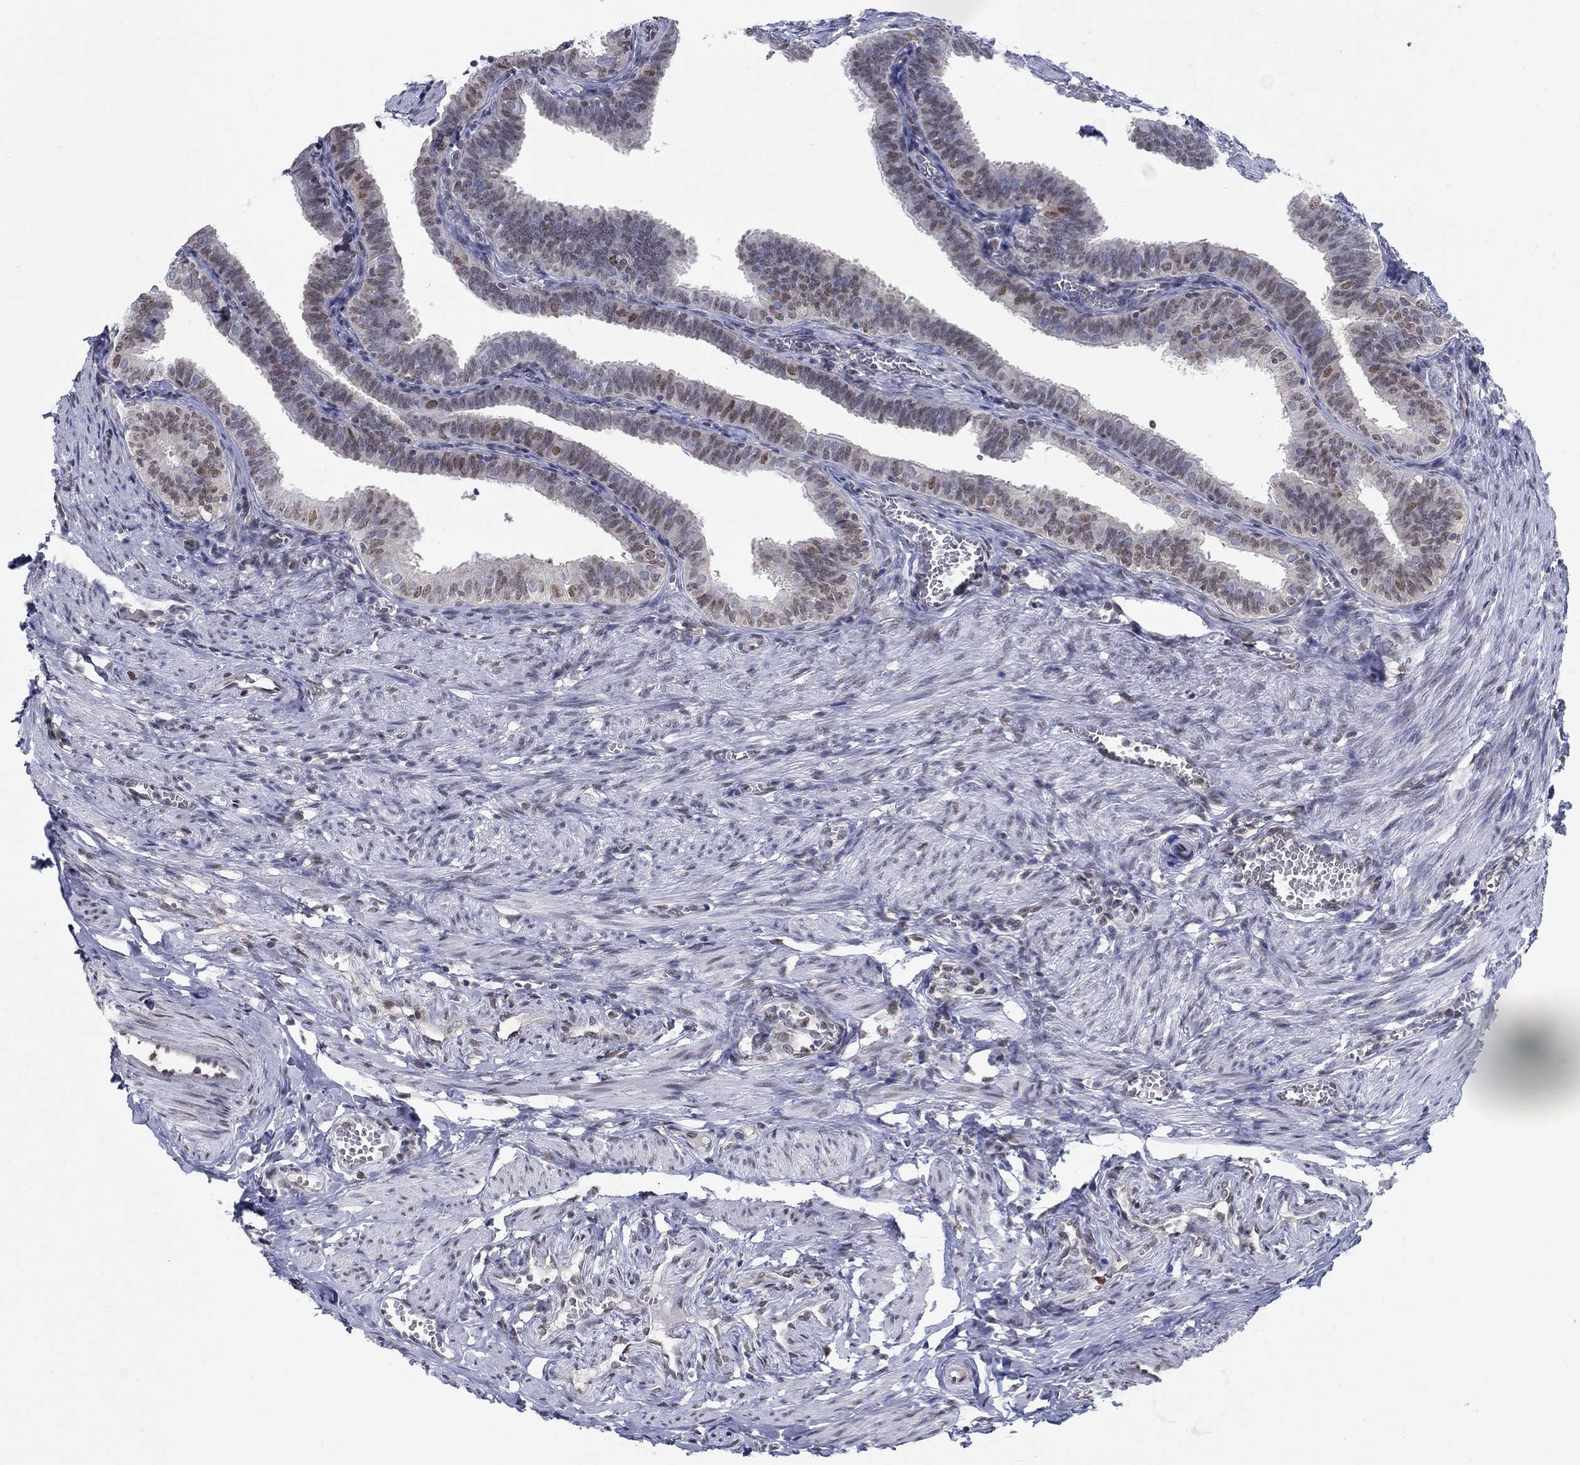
{"staining": {"intensity": "moderate", "quantity": "<25%", "location": "nuclear"}, "tissue": "fallopian tube", "cell_type": "Glandular cells", "image_type": "normal", "snomed": [{"axis": "morphology", "description": "Normal tissue, NOS"}, {"axis": "topography", "description": "Fallopian tube"}], "caption": "A photomicrograph of fallopian tube stained for a protein shows moderate nuclear brown staining in glandular cells.", "gene": "CENPE", "patient": {"sex": "female", "age": 25}}